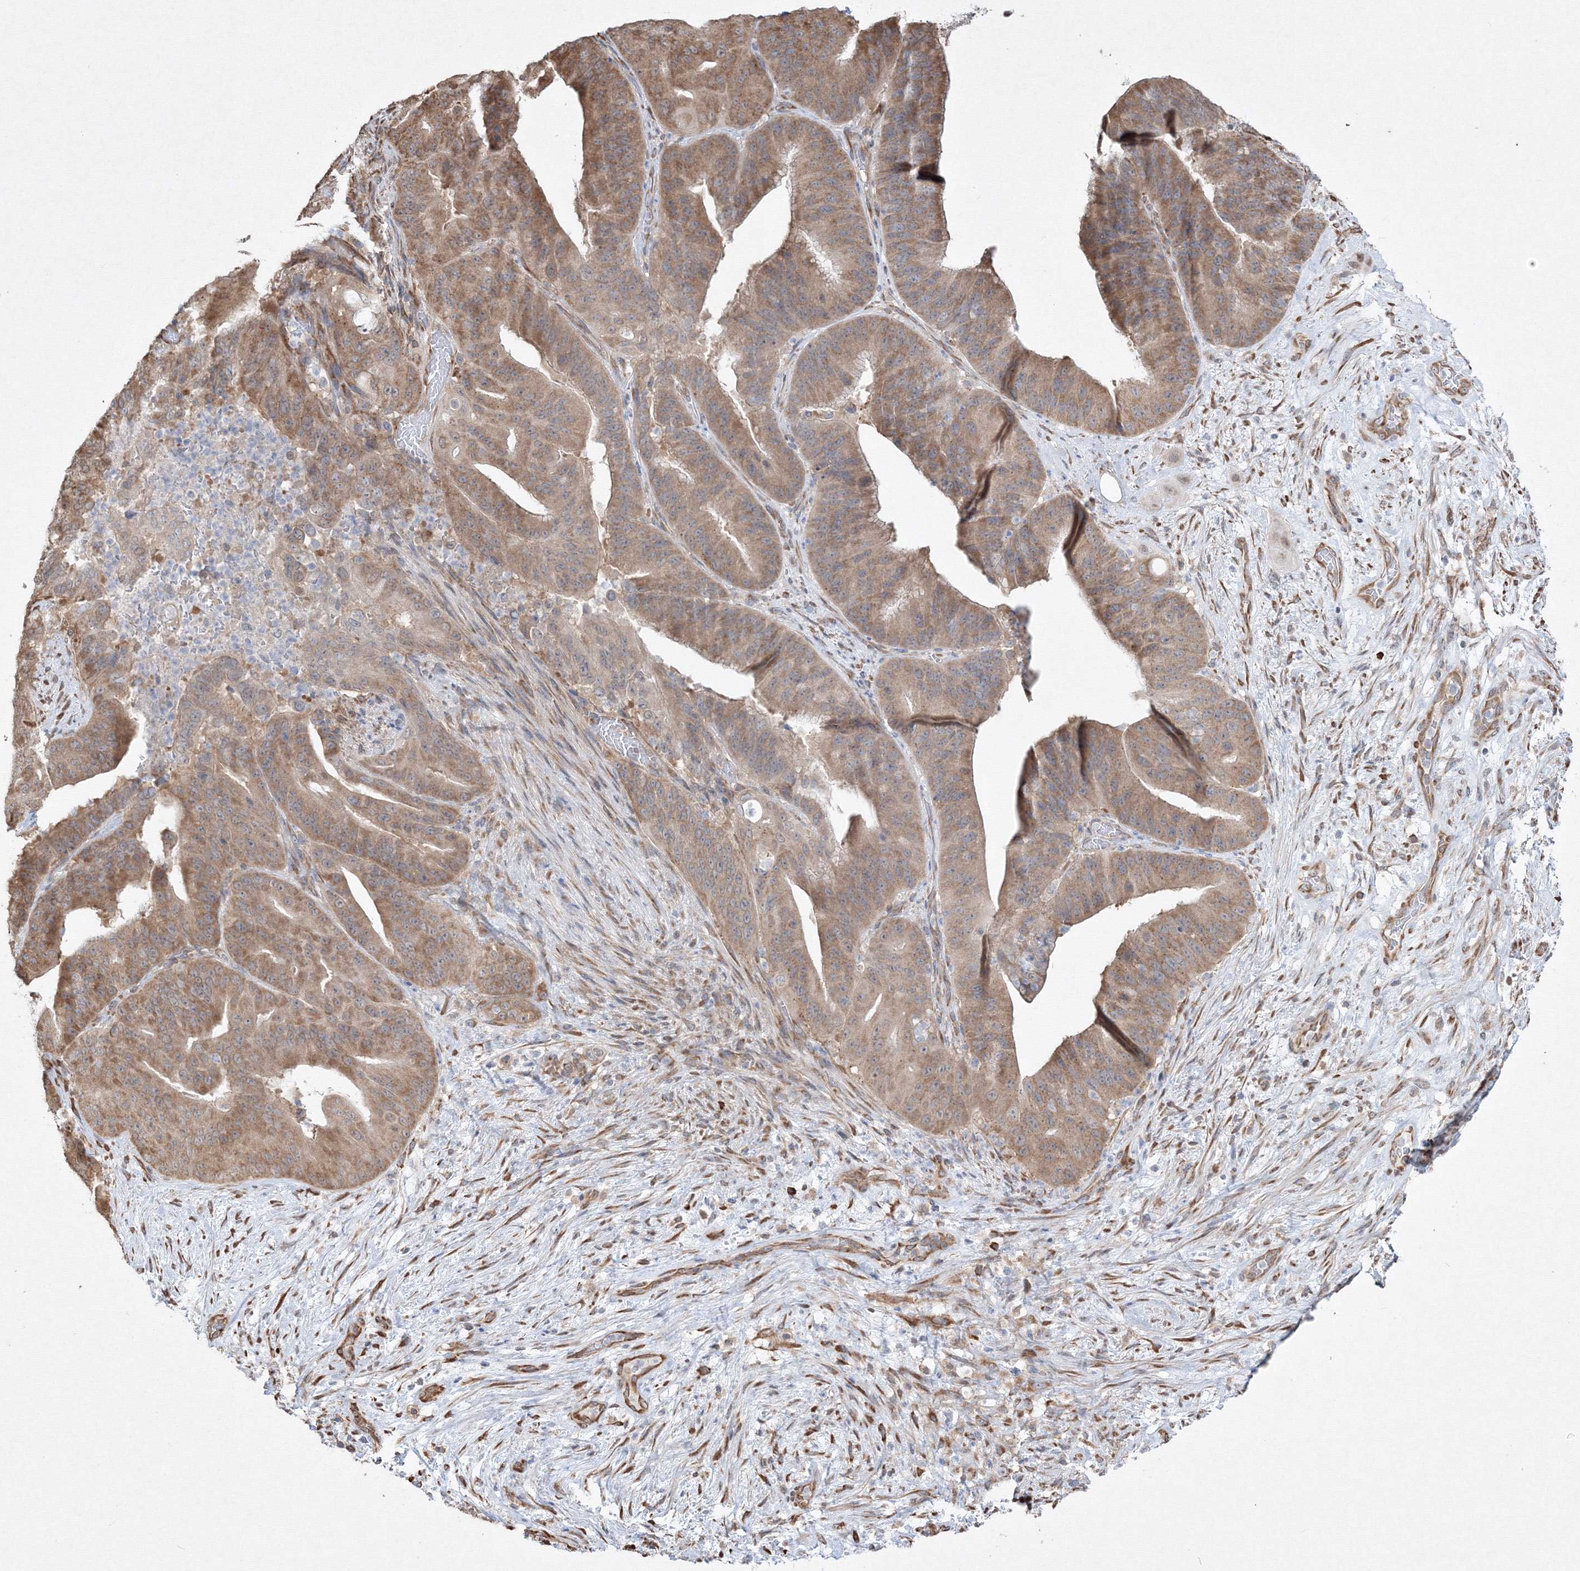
{"staining": {"intensity": "moderate", "quantity": ">75%", "location": "cytoplasmic/membranous"}, "tissue": "pancreatic cancer", "cell_type": "Tumor cells", "image_type": "cancer", "snomed": [{"axis": "morphology", "description": "Adenocarcinoma, NOS"}, {"axis": "topography", "description": "Pancreas"}], "caption": "A brown stain labels moderate cytoplasmic/membranous positivity of a protein in human pancreatic cancer tumor cells.", "gene": "FBXL8", "patient": {"sex": "female", "age": 77}}